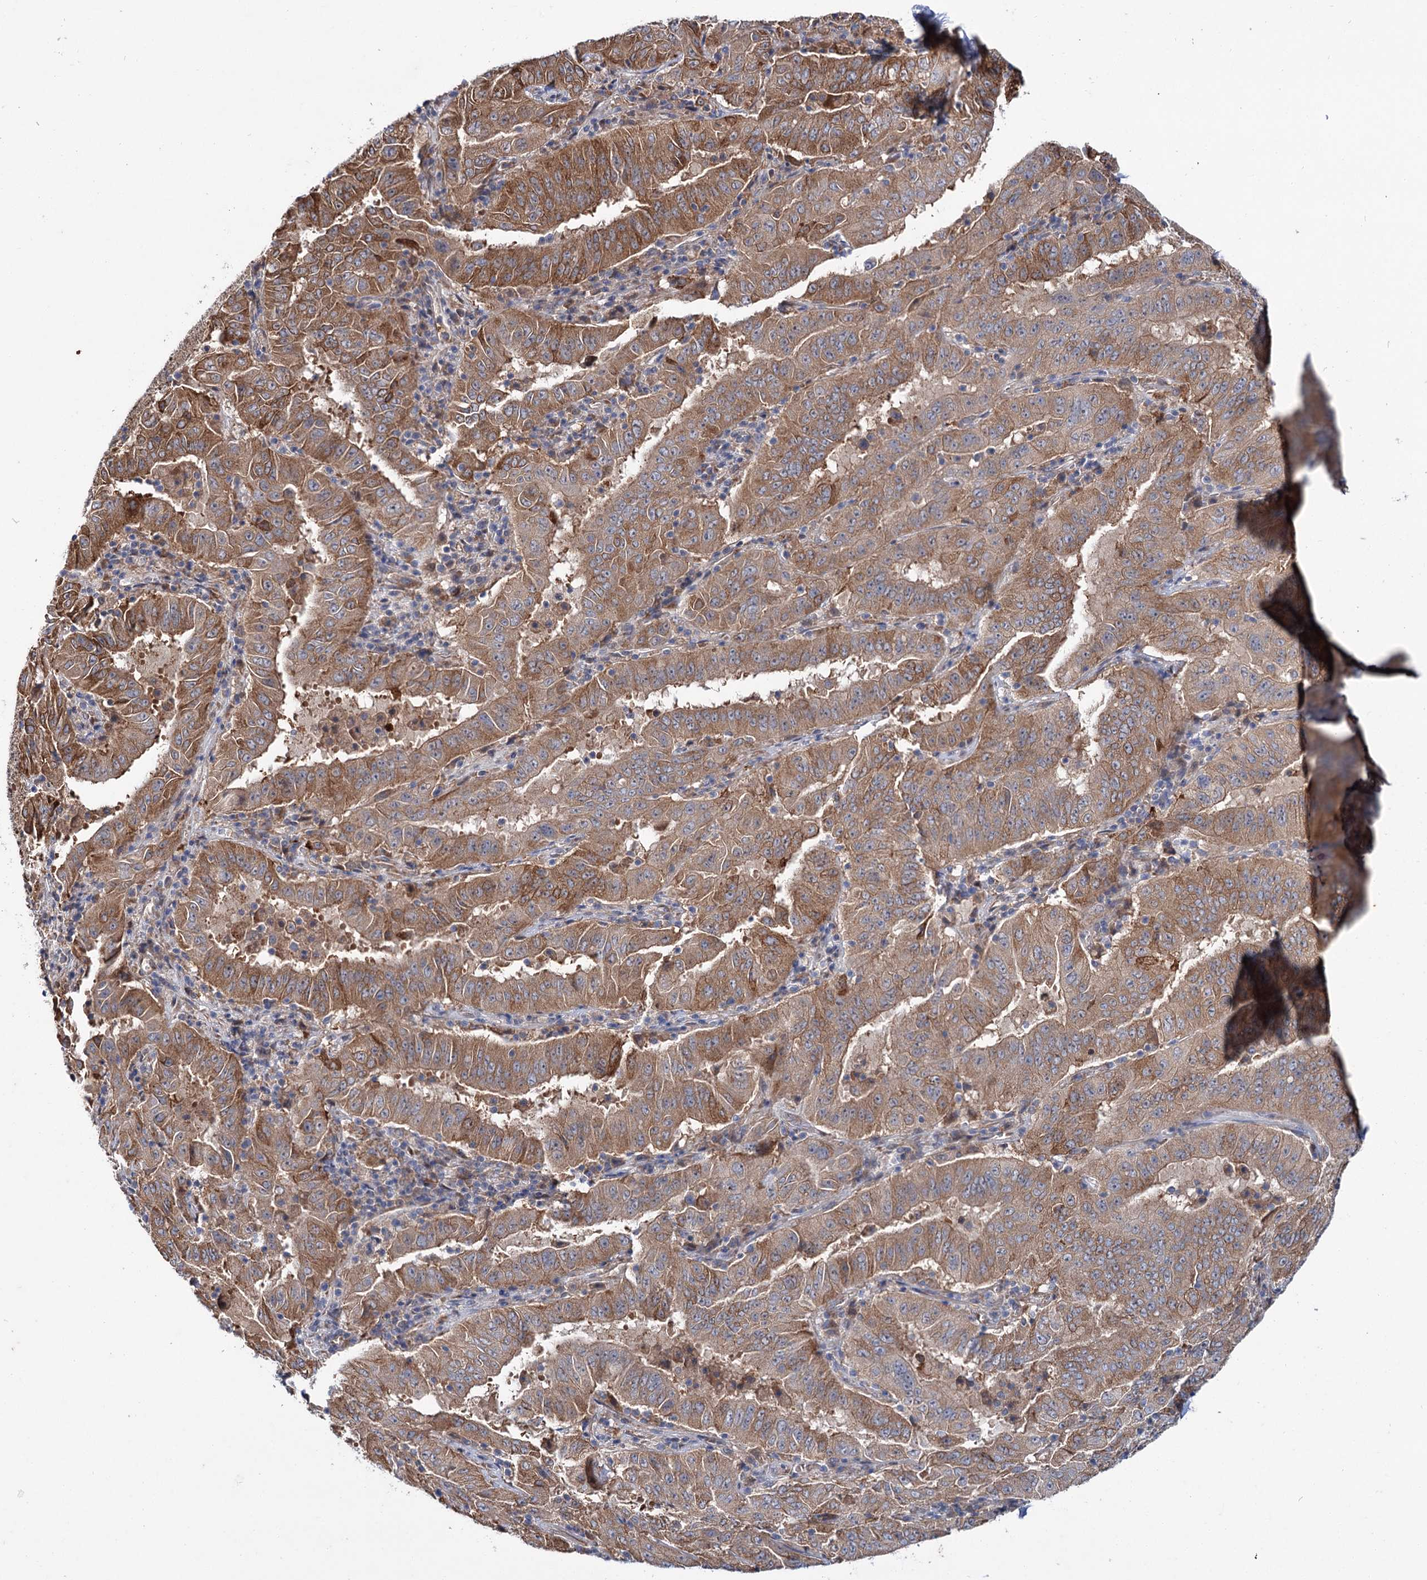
{"staining": {"intensity": "moderate", "quantity": ">75%", "location": "cytoplasmic/membranous"}, "tissue": "pancreatic cancer", "cell_type": "Tumor cells", "image_type": "cancer", "snomed": [{"axis": "morphology", "description": "Adenocarcinoma, NOS"}, {"axis": "topography", "description": "Pancreas"}], "caption": "Protein staining reveals moderate cytoplasmic/membranous expression in approximately >75% of tumor cells in pancreatic cancer.", "gene": "PTPN3", "patient": {"sex": "male", "age": 63}}